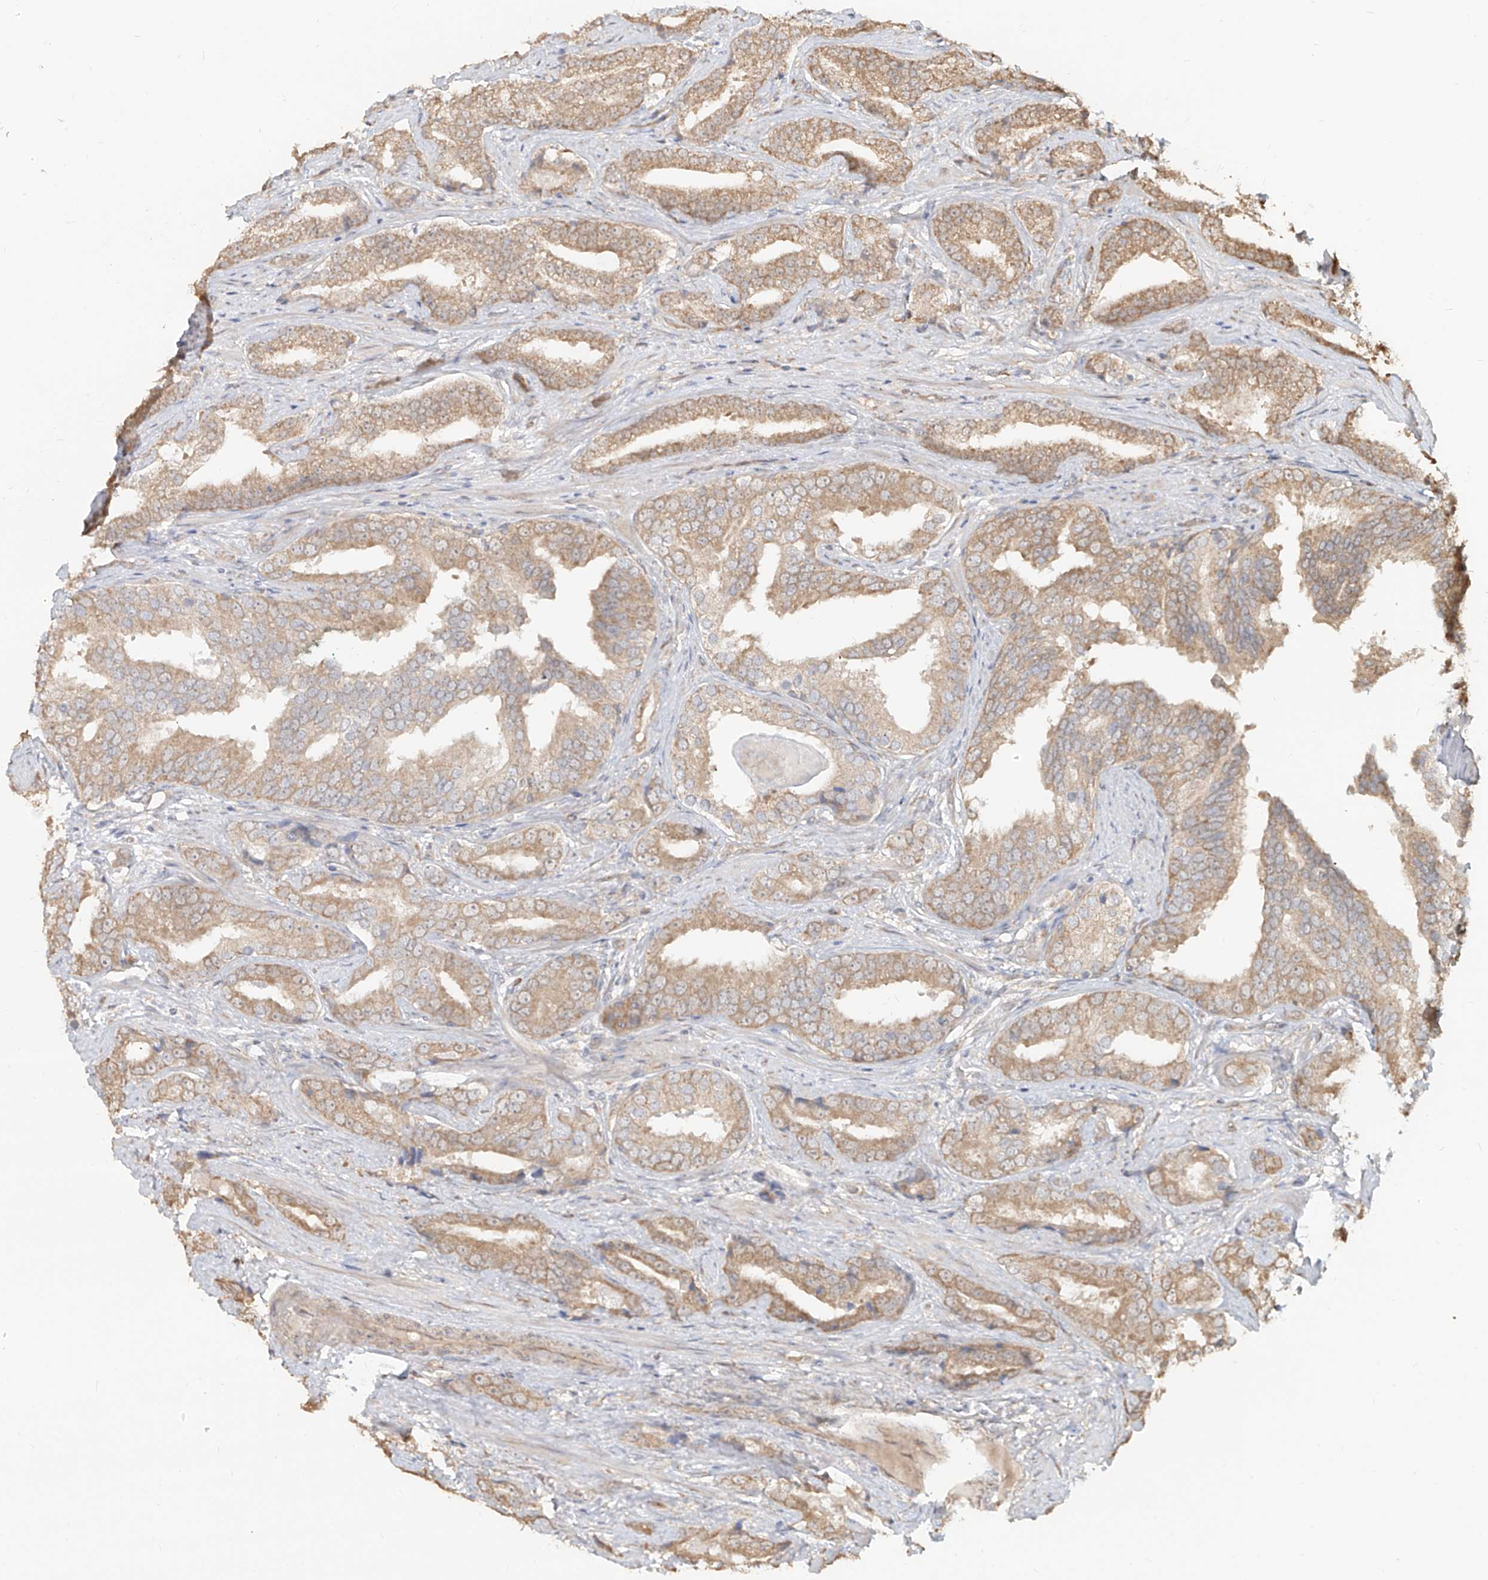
{"staining": {"intensity": "moderate", "quantity": ">75%", "location": "cytoplasmic/membranous"}, "tissue": "prostate cancer", "cell_type": "Tumor cells", "image_type": "cancer", "snomed": [{"axis": "morphology", "description": "Adenocarcinoma, Low grade"}, {"axis": "topography", "description": "Prostate"}], "caption": "Human prostate cancer (low-grade adenocarcinoma) stained with a protein marker reveals moderate staining in tumor cells.", "gene": "UBE2K", "patient": {"sex": "male", "age": 67}}